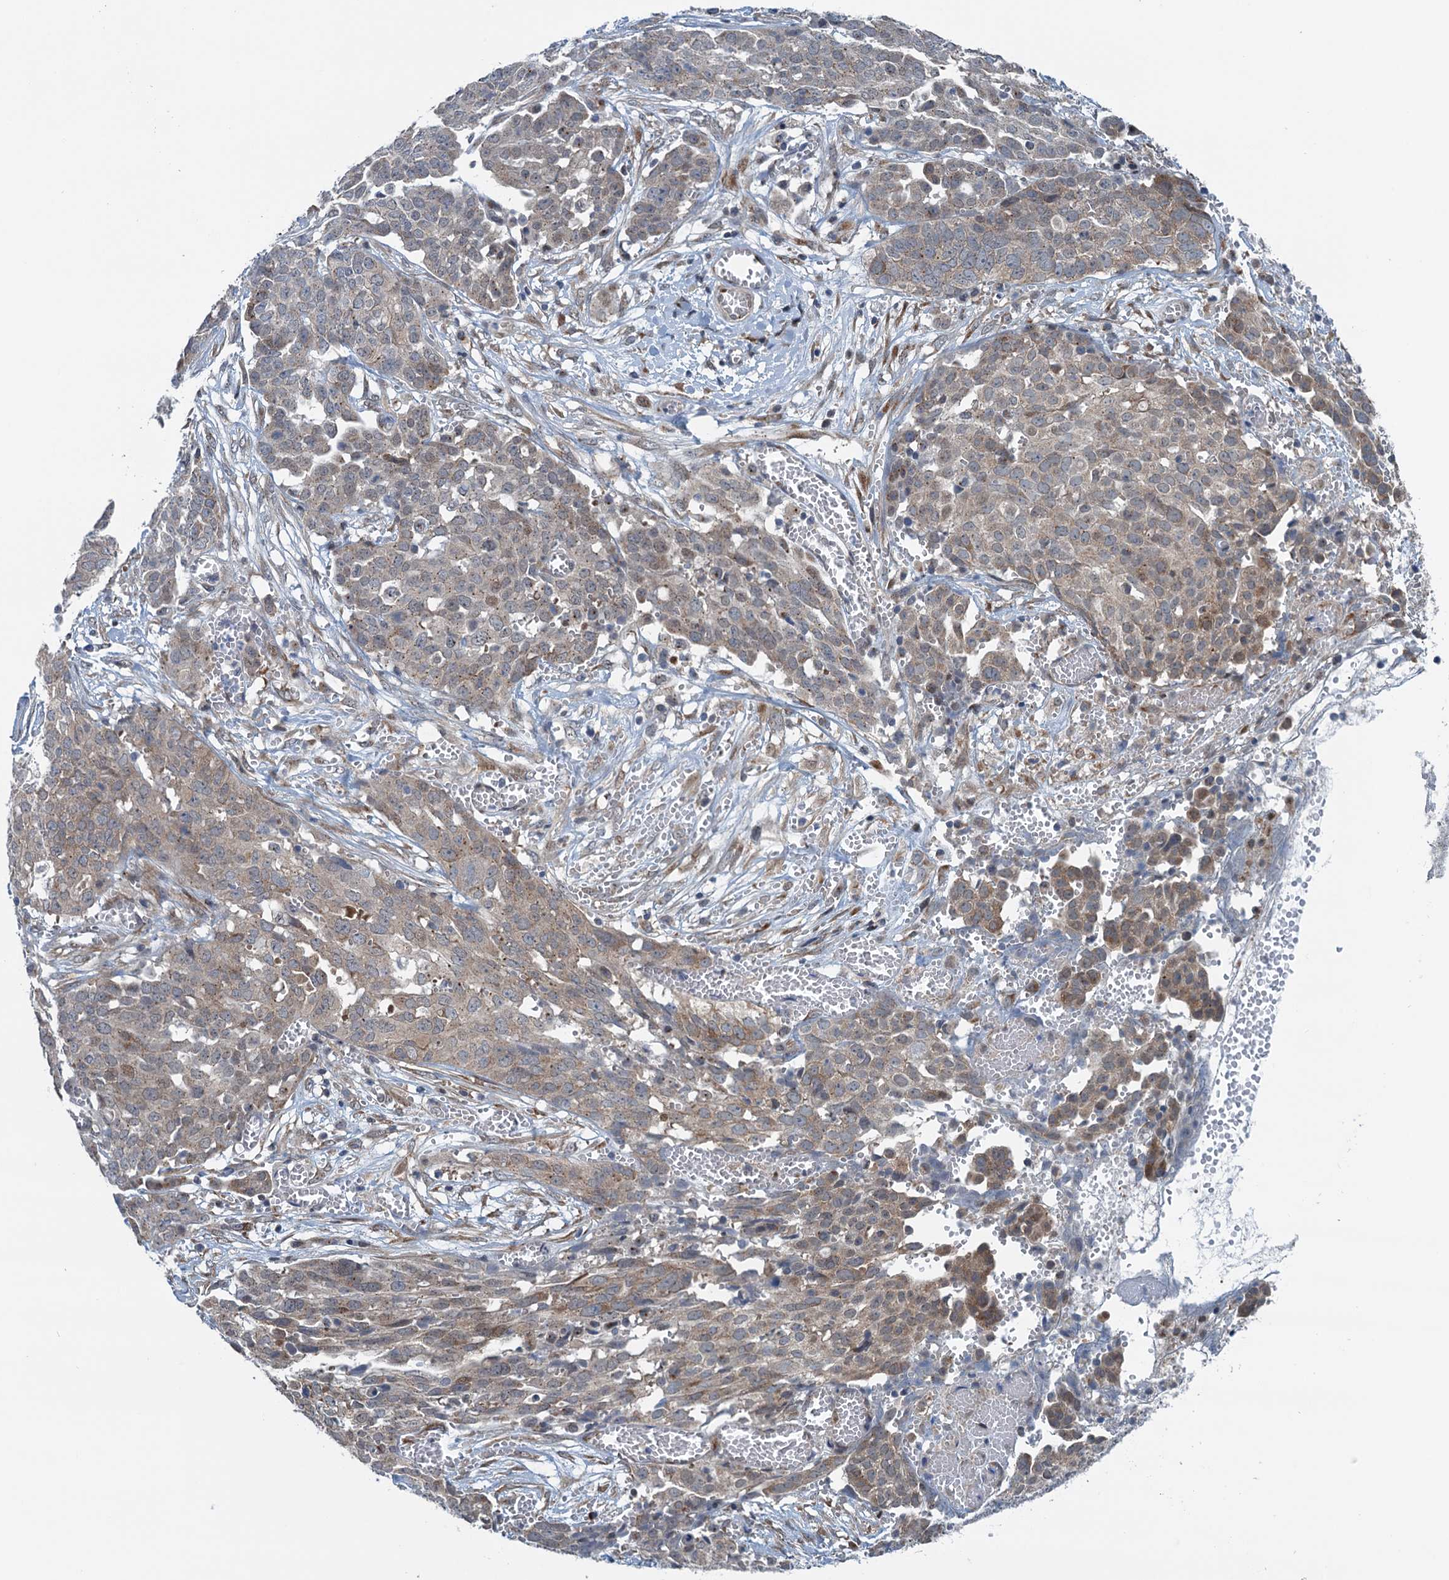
{"staining": {"intensity": "weak", "quantity": "25%-75%", "location": "cytoplasmic/membranous"}, "tissue": "ovarian cancer", "cell_type": "Tumor cells", "image_type": "cancer", "snomed": [{"axis": "morphology", "description": "Cystadenocarcinoma, serous, NOS"}, {"axis": "topography", "description": "Soft tissue"}, {"axis": "topography", "description": "Ovary"}], "caption": "Ovarian serous cystadenocarcinoma tissue exhibits weak cytoplasmic/membranous staining in about 25%-75% of tumor cells, visualized by immunohistochemistry.", "gene": "DYNC2I2", "patient": {"sex": "female", "age": 57}}